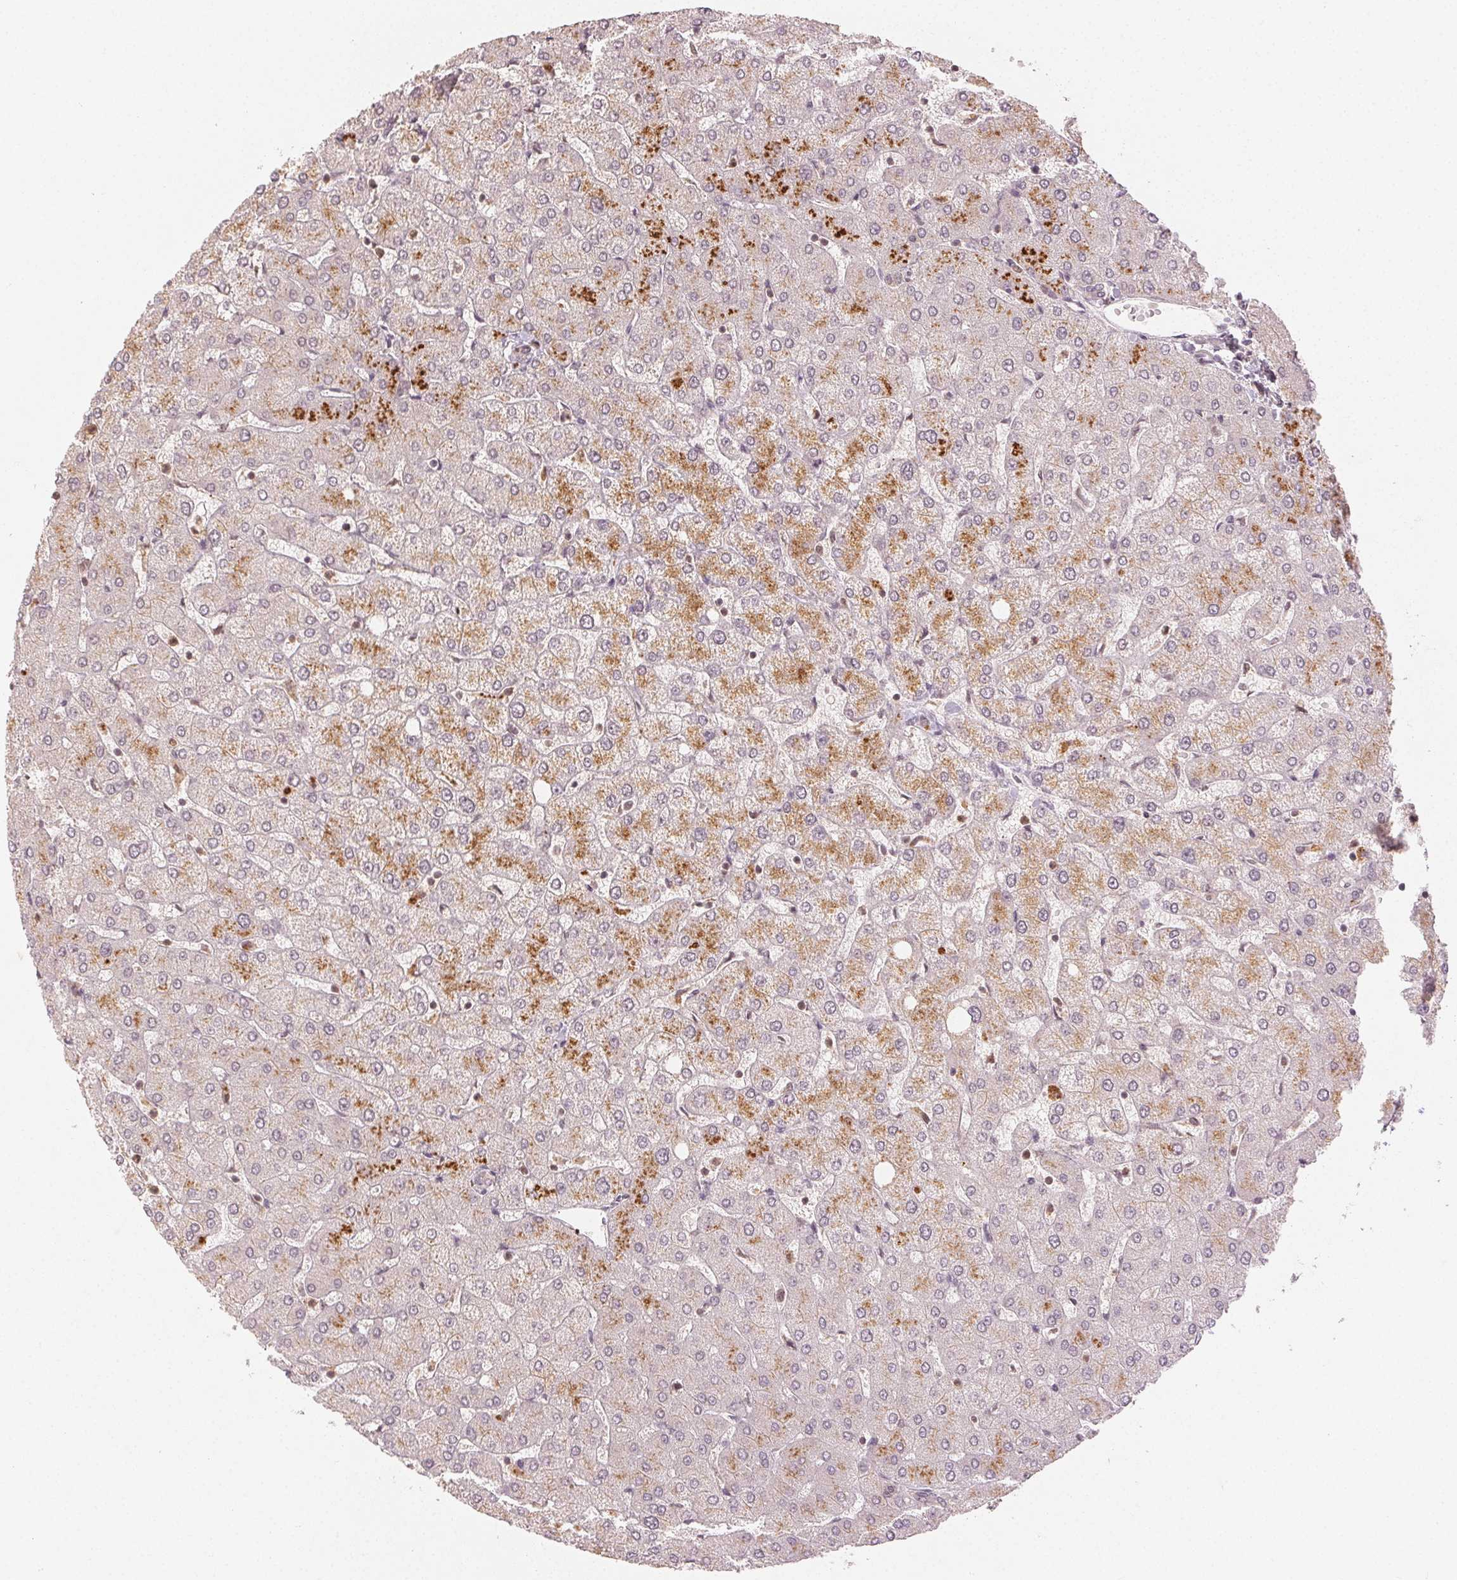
{"staining": {"intensity": "negative", "quantity": "none", "location": "none"}, "tissue": "liver", "cell_type": "Cholangiocytes", "image_type": "normal", "snomed": [{"axis": "morphology", "description": "Normal tissue, NOS"}, {"axis": "topography", "description": "Liver"}], "caption": "Immunohistochemistry image of unremarkable human liver stained for a protein (brown), which demonstrates no positivity in cholangiocytes.", "gene": "MAPK14", "patient": {"sex": "female", "age": 54}}